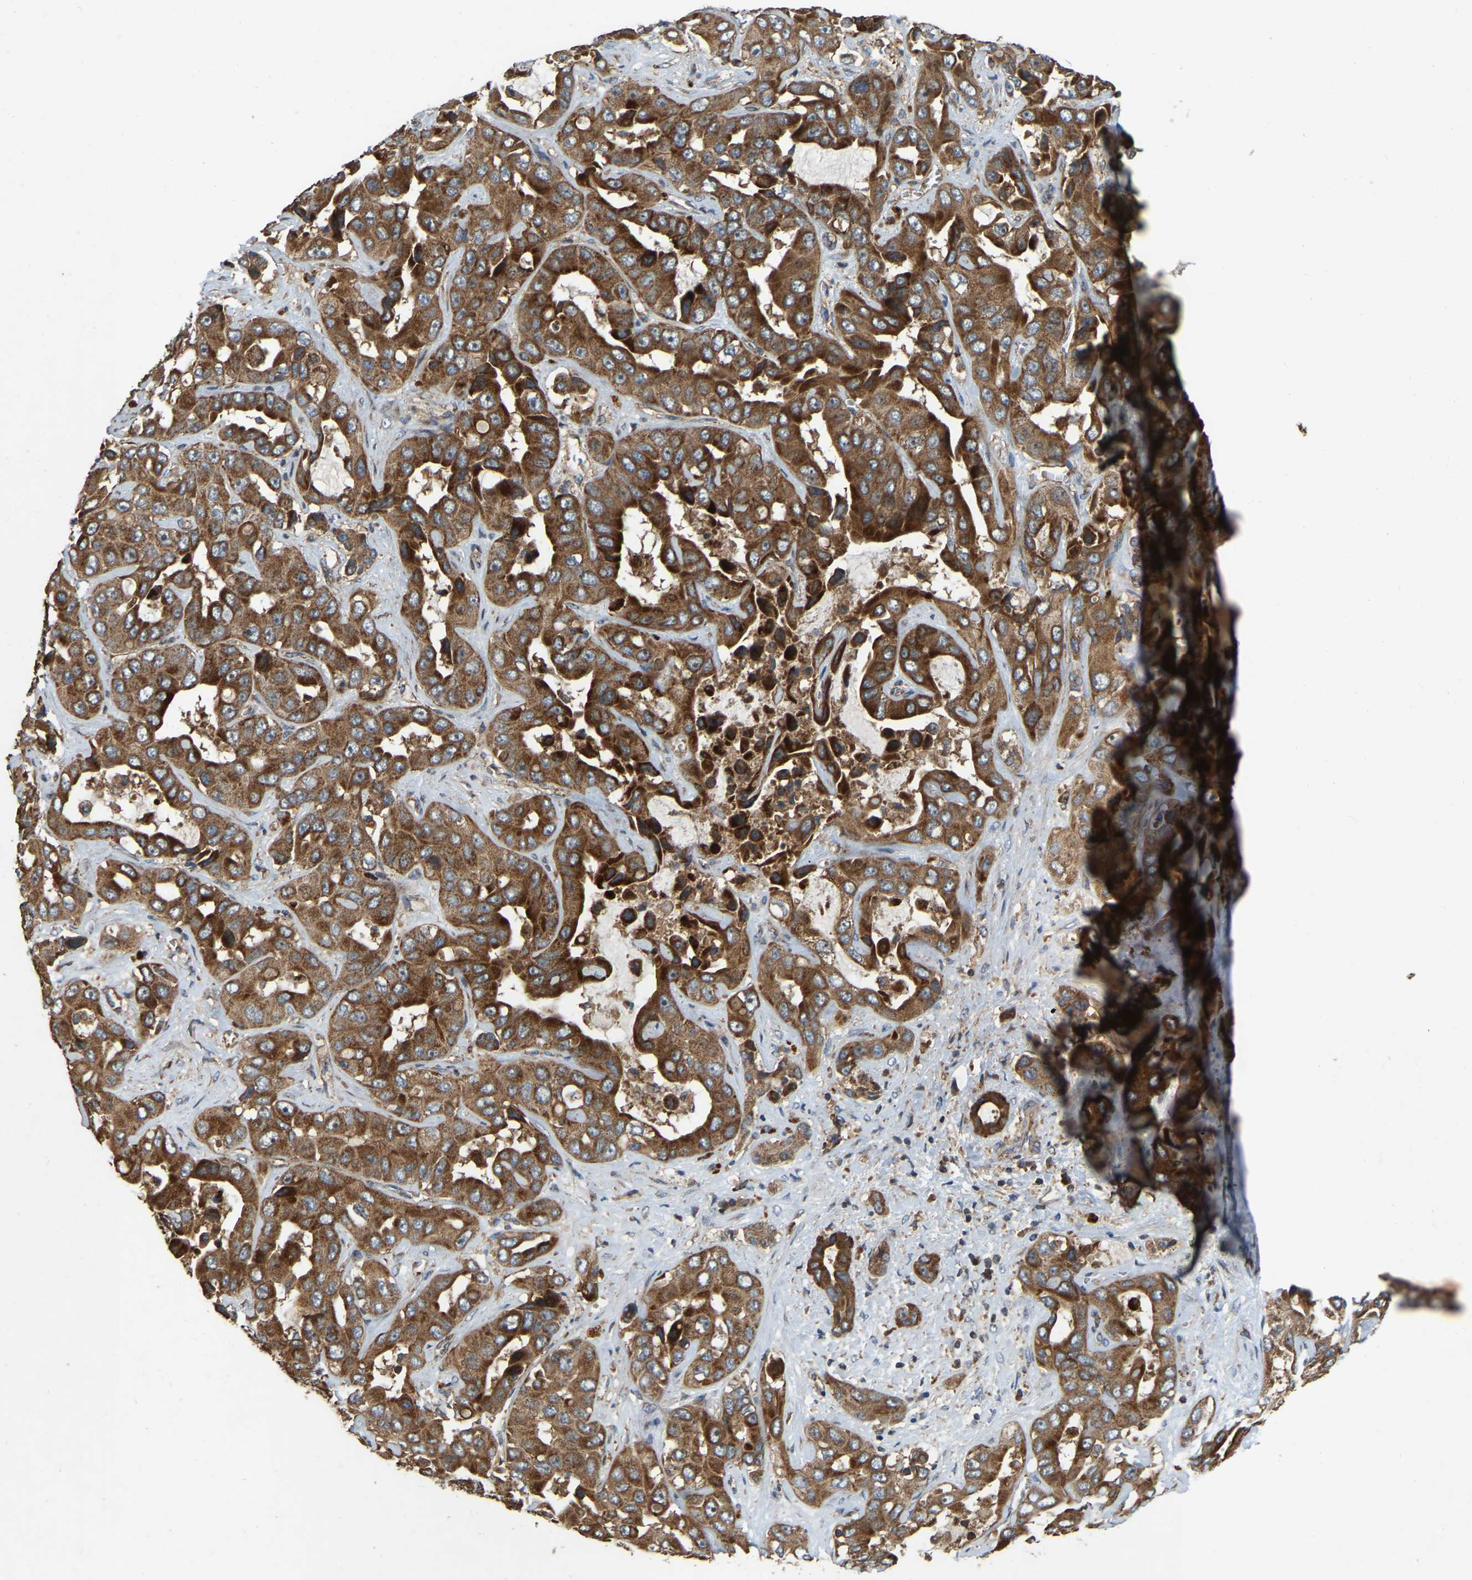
{"staining": {"intensity": "strong", "quantity": ">75%", "location": "cytoplasmic/membranous"}, "tissue": "liver cancer", "cell_type": "Tumor cells", "image_type": "cancer", "snomed": [{"axis": "morphology", "description": "Cholangiocarcinoma"}, {"axis": "topography", "description": "Liver"}], "caption": "Liver cancer stained with DAB (3,3'-diaminobenzidine) immunohistochemistry (IHC) exhibits high levels of strong cytoplasmic/membranous positivity in about >75% of tumor cells.", "gene": "SAMD9L", "patient": {"sex": "female", "age": 52}}